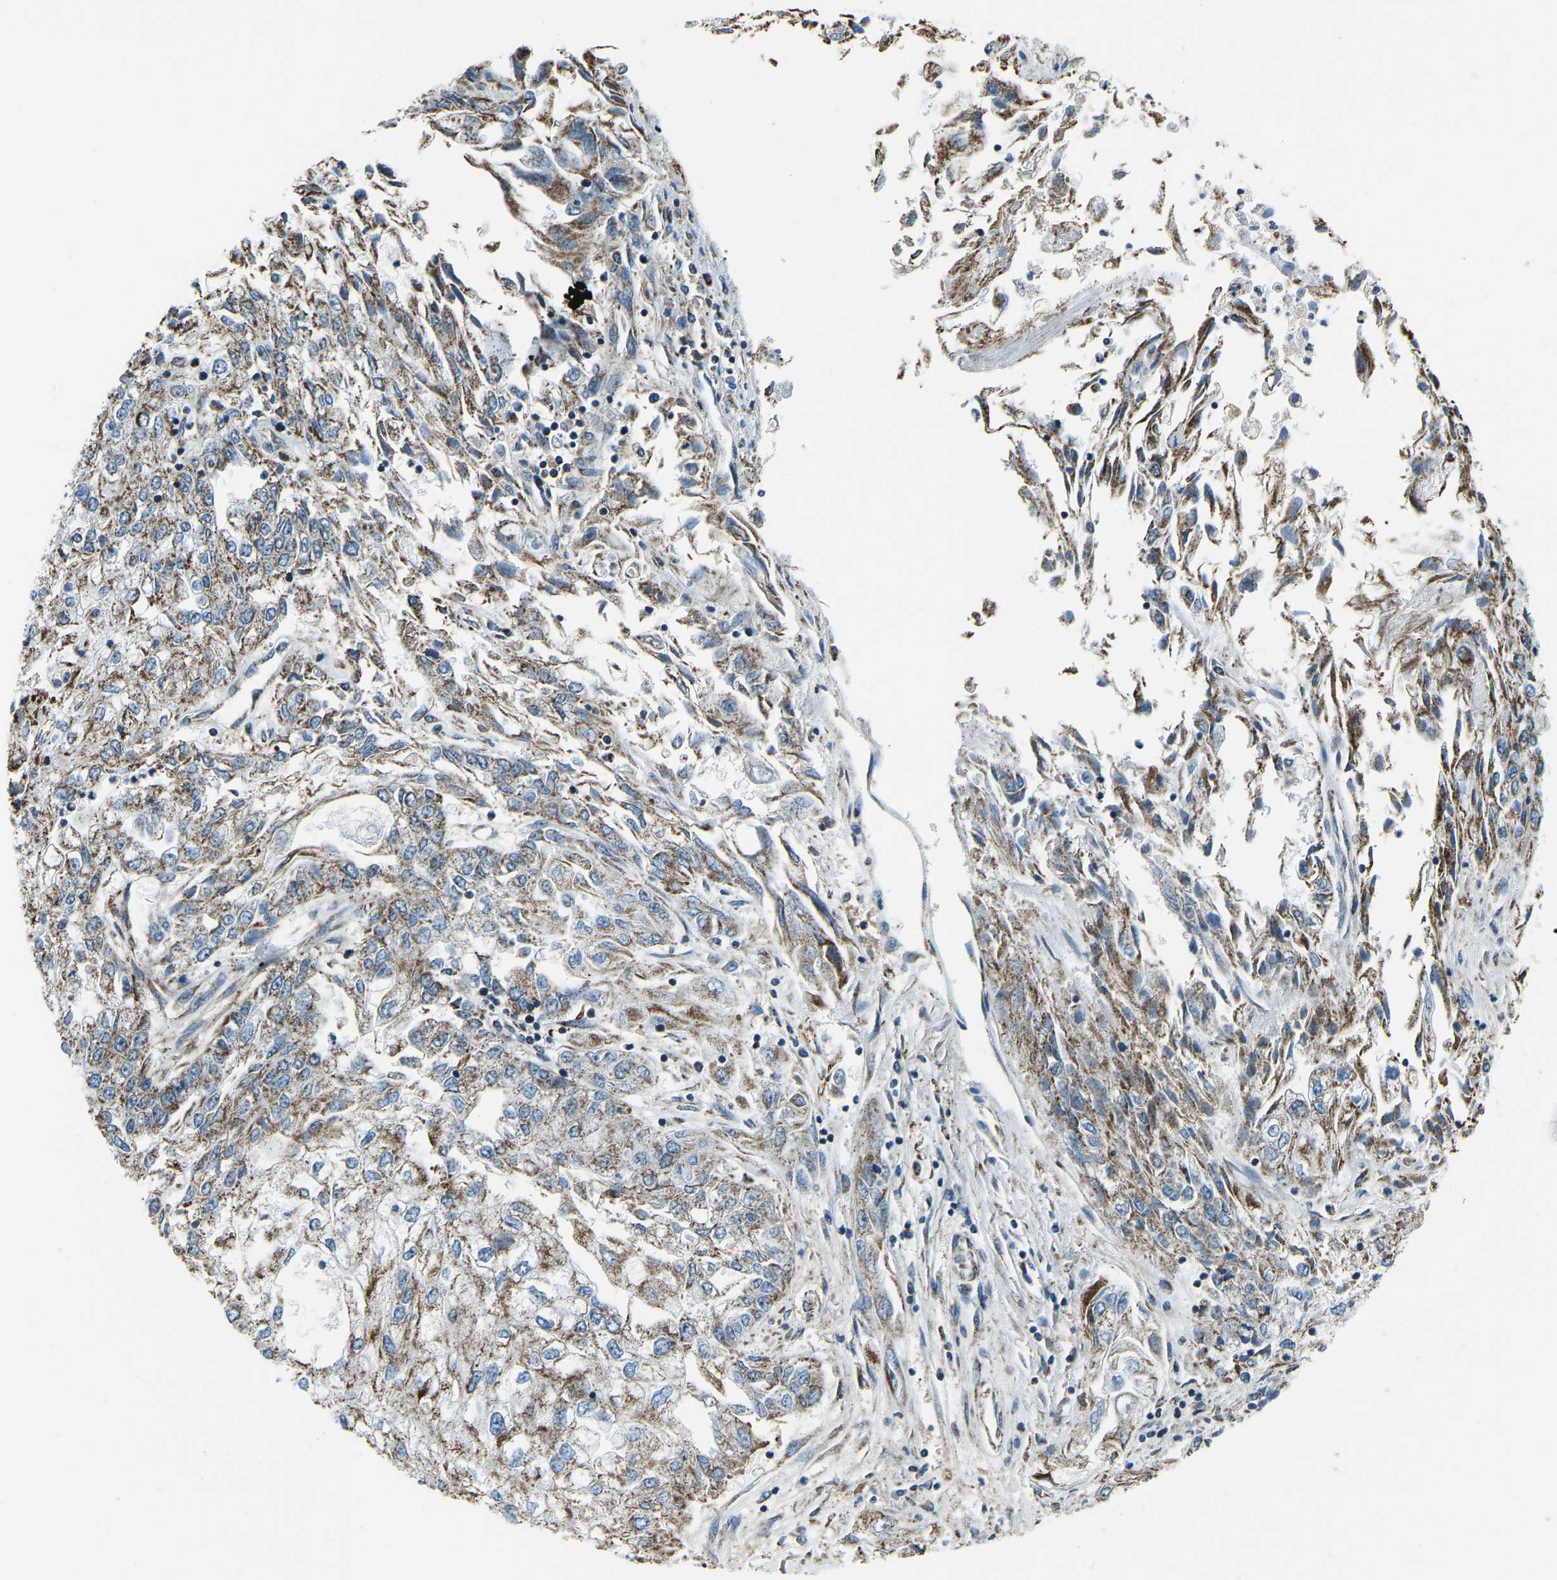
{"staining": {"intensity": "moderate", "quantity": ">75%", "location": "cytoplasmic/membranous"}, "tissue": "endometrial cancer", "cell_type": "Tumor cells", "image_type": "cancer", "snomed": [{"axis": "morphology", "description": "Adenocarcinoma, NOS"}, {"axis": "topography", "description": "Endometrium"}], "caption": "Endometrial cancer (adenocarcinoma) stained for a protein displays moderate cytoplasmic/membranous positivity in tumor cells.", "gene": "RBM33", "patient": {"sex": "female", "age": 49}}